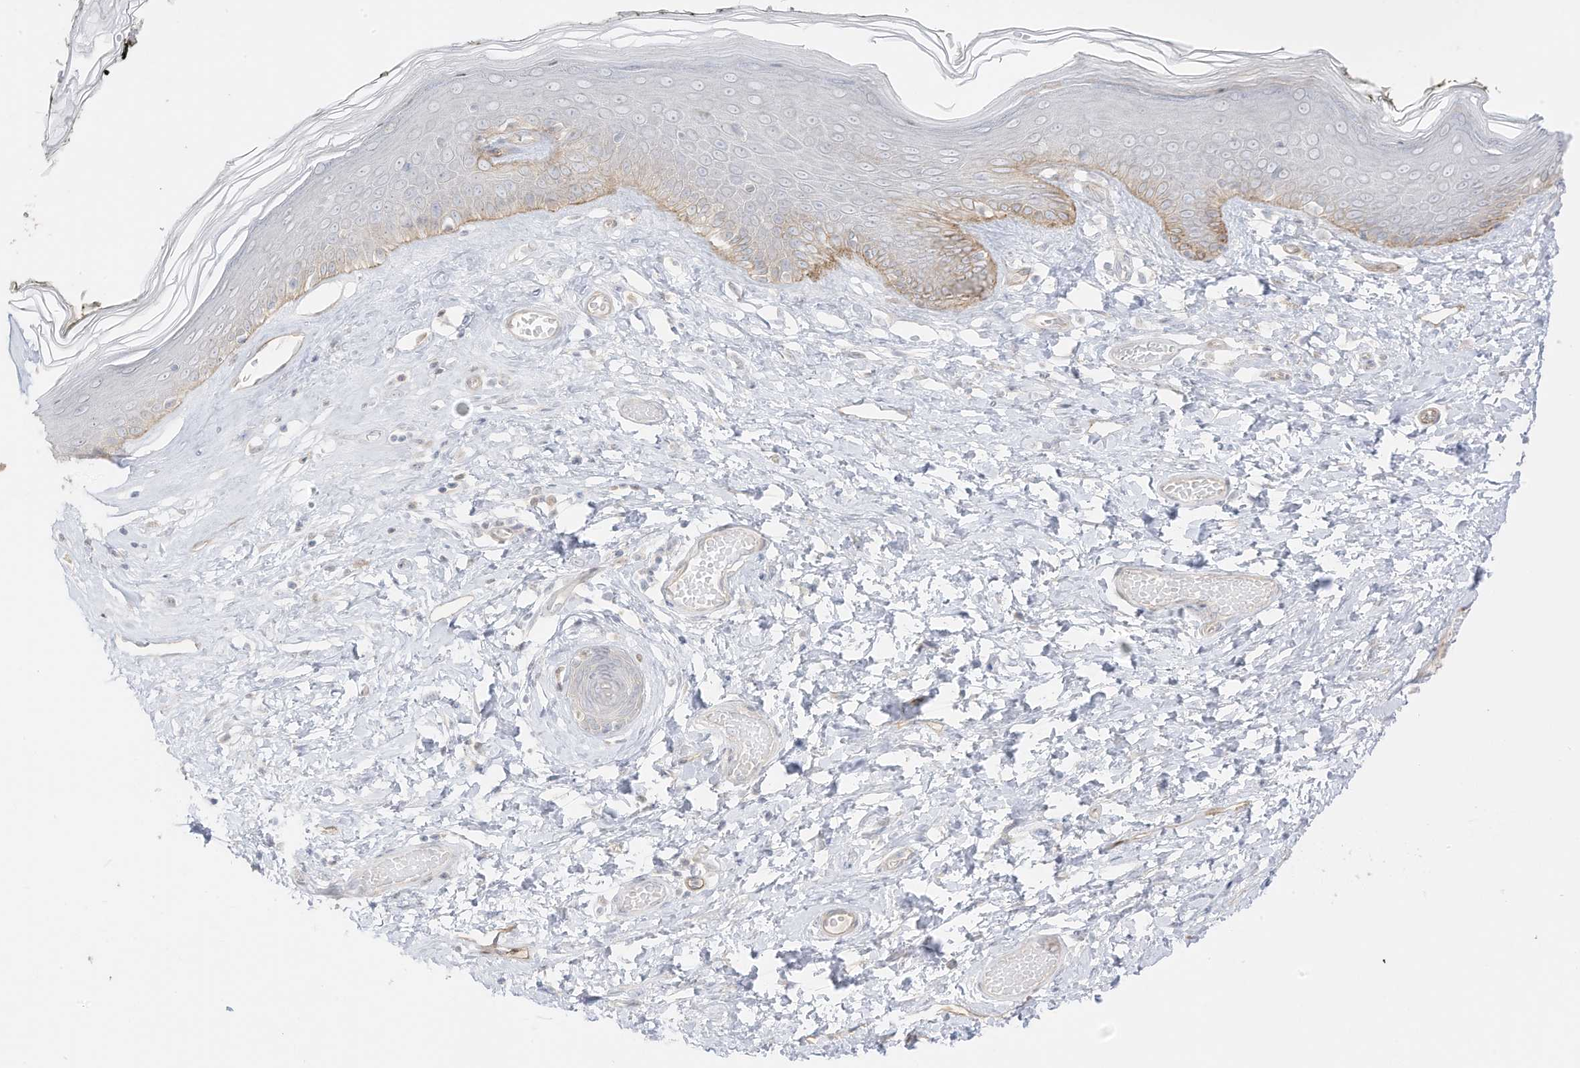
{"staining": {"intensity": "moderate", "quantity": "<25%", "location": "cytoplasmic/membranous"}, "tissue": "skin", "cell_type": "Epidermal cells", "image_type": "normal", "snomed": [{"axis": "morphology", "description": "Normal tissue, NOS"}, {"axis": "morphology", "description": "Inflammation, NOS"}, {"axis": "topography", "description": "Vulva"}], "caption": "Skin stained with immunohistochemistry (IHC) shows moderate cytoplasmic/membranous positivity in about <25% of epidermal cells. The protein of interest is shown in brown color, while the nuclei are stained blue.", "gene": "C11orf87", "patient": {"sex": "female", "age": 84}}